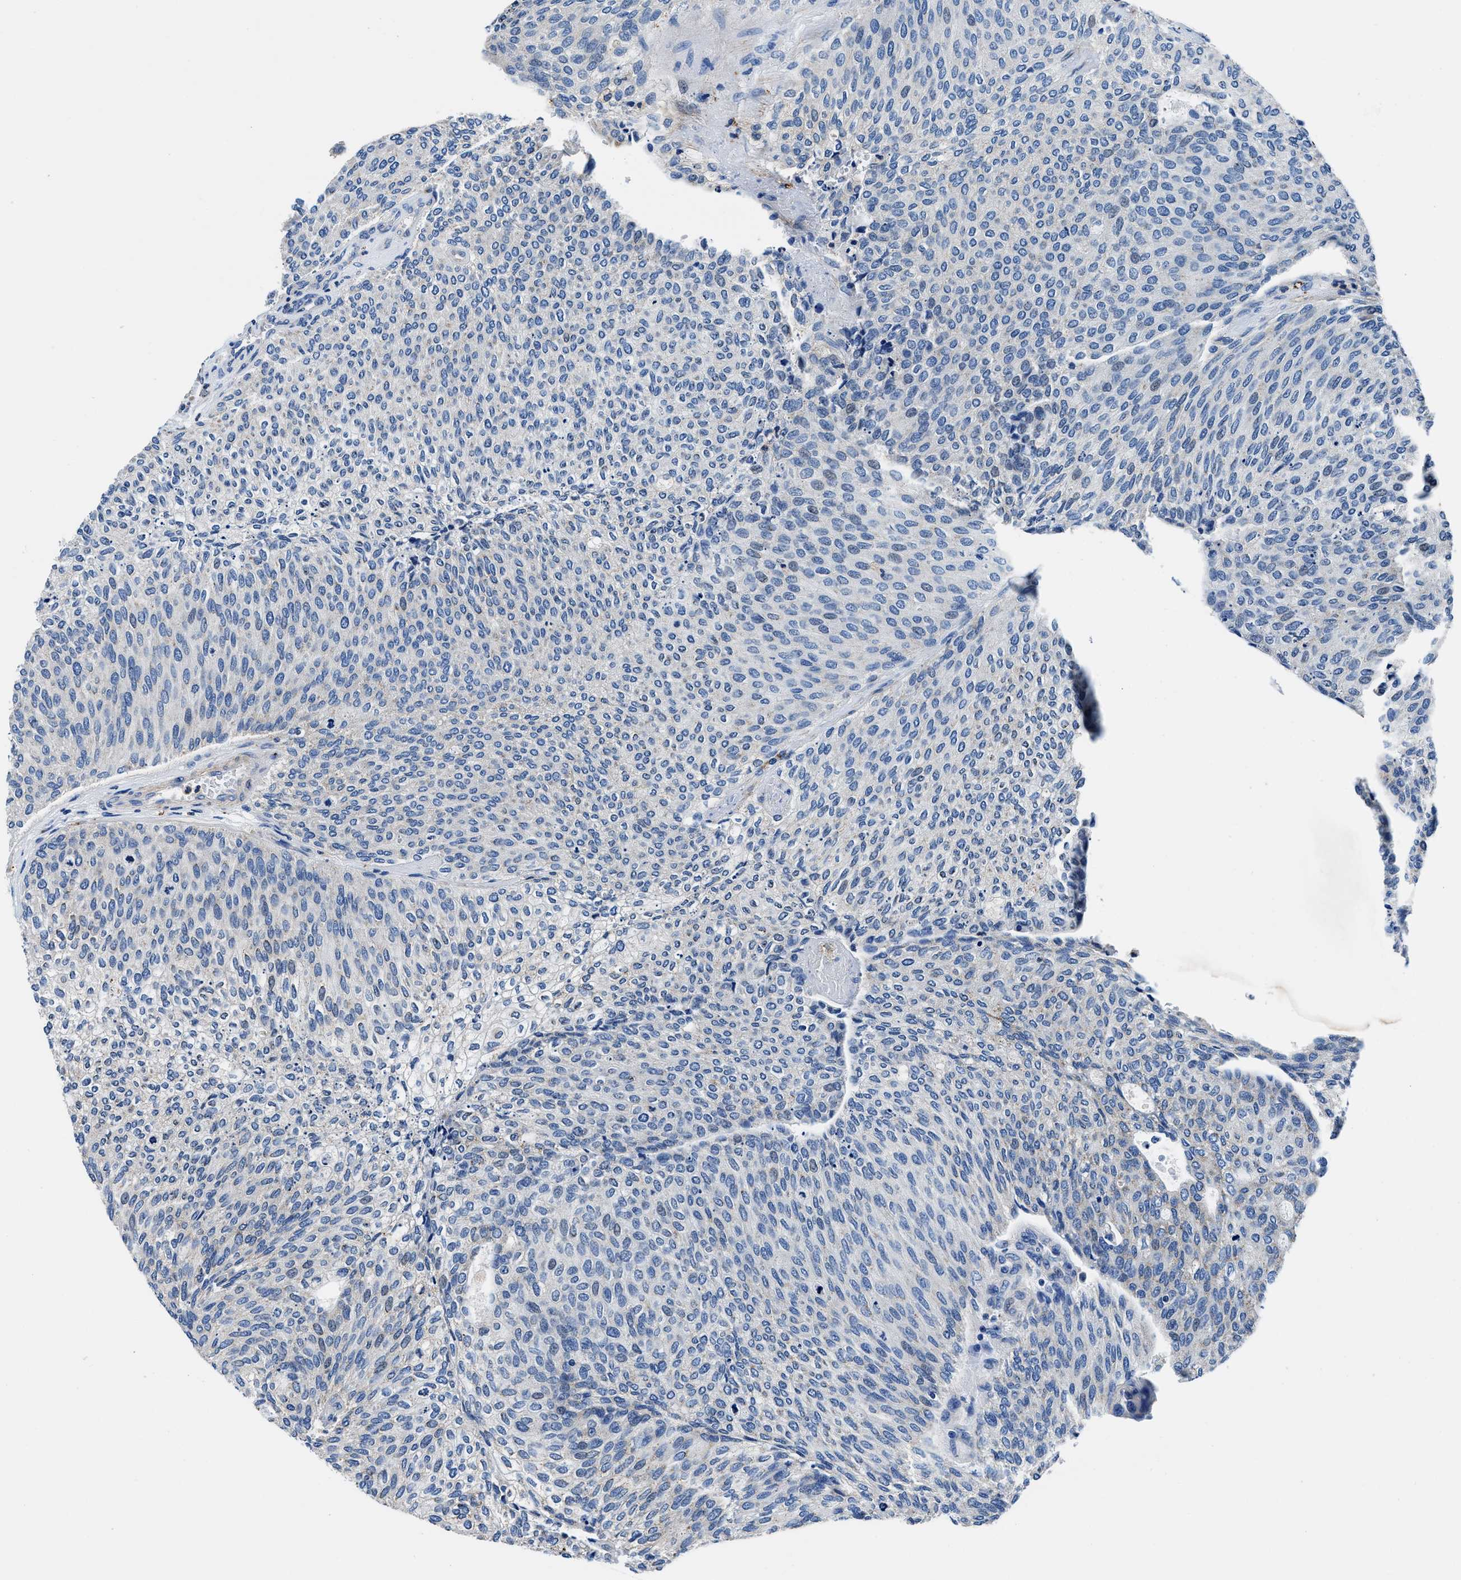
{"staining": {"intensity": "negative", "quantity": "none", "location": "none"}, "tissue": "urothelial cancer", "cell_type": "Tumor cells", "image_type": "cancer", "snomed": [{"axis": "morphology", "description": "Urothelial carcinoma, Low grade"}, {"axis": "topography", "description": "Urinary bladder"}], "caption": "The micrograph exhibits no significant positivity in tumor cells of urothelial cancer. (DAB immunohistochemistry (IHC), high magnification).", "gene": "NEU1", "patient": {"sex": "female", "age": 79}}